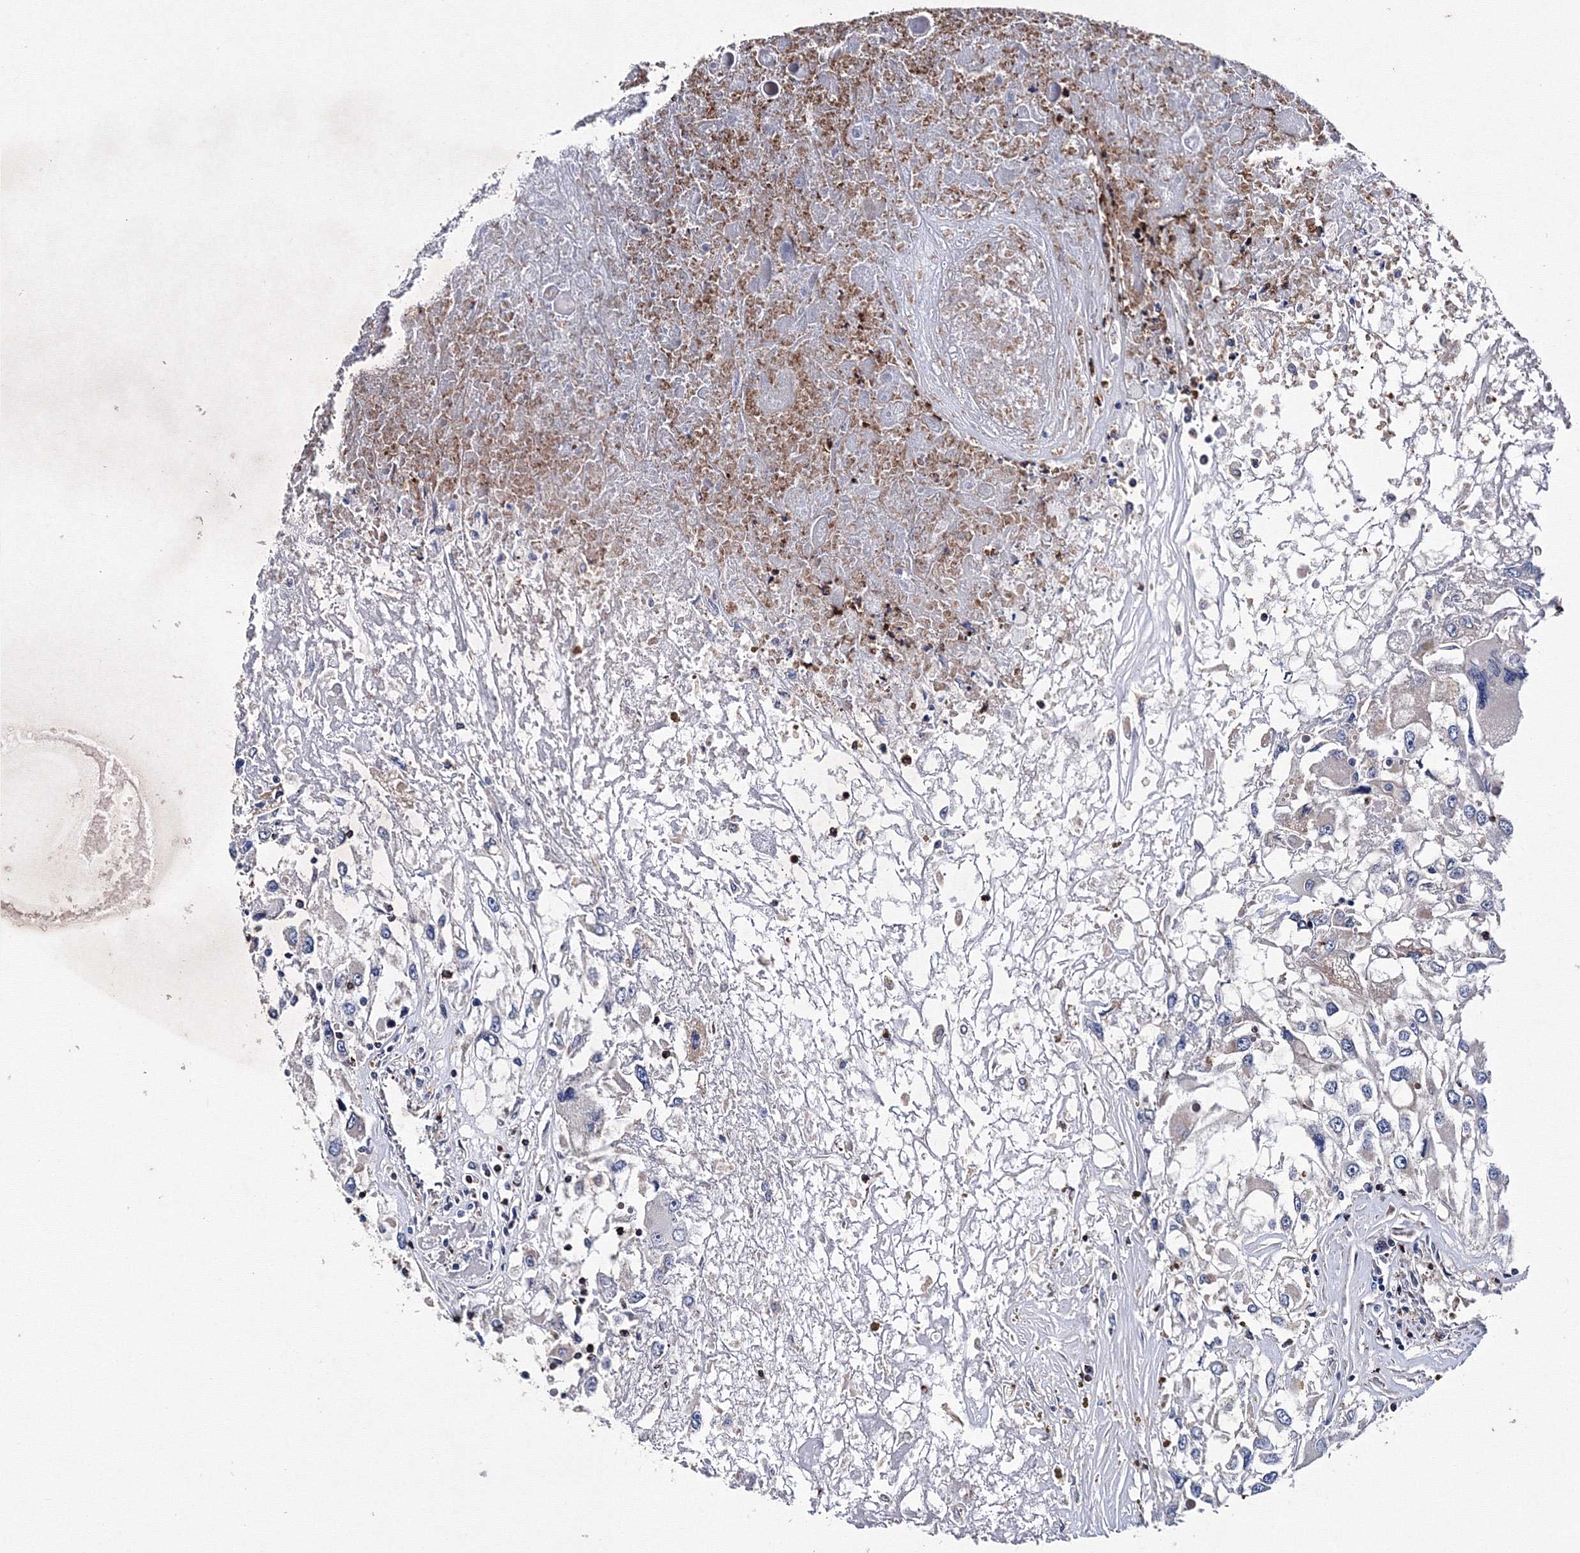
{"staining": {"intensity": "negative", "quantity": "none", "location": "none"}, "tissue": "renal cancer", "cell_type": "Tumor cells", "image_type": "cancer", "snomed": [{"axis": "morphology", "description": "Adenocarcinoma, NOS"}, {"axis": "topography", "description": "Kidney"}], "caption": "Immunohistochemistry of renal cancer reveals no staining in tumor cells. (DAB immunohistochemistry visualized using brightfield microscopy, high magnification).", "gene": "PHYKPL", "patient": {"sex": "female", "age": 52}}